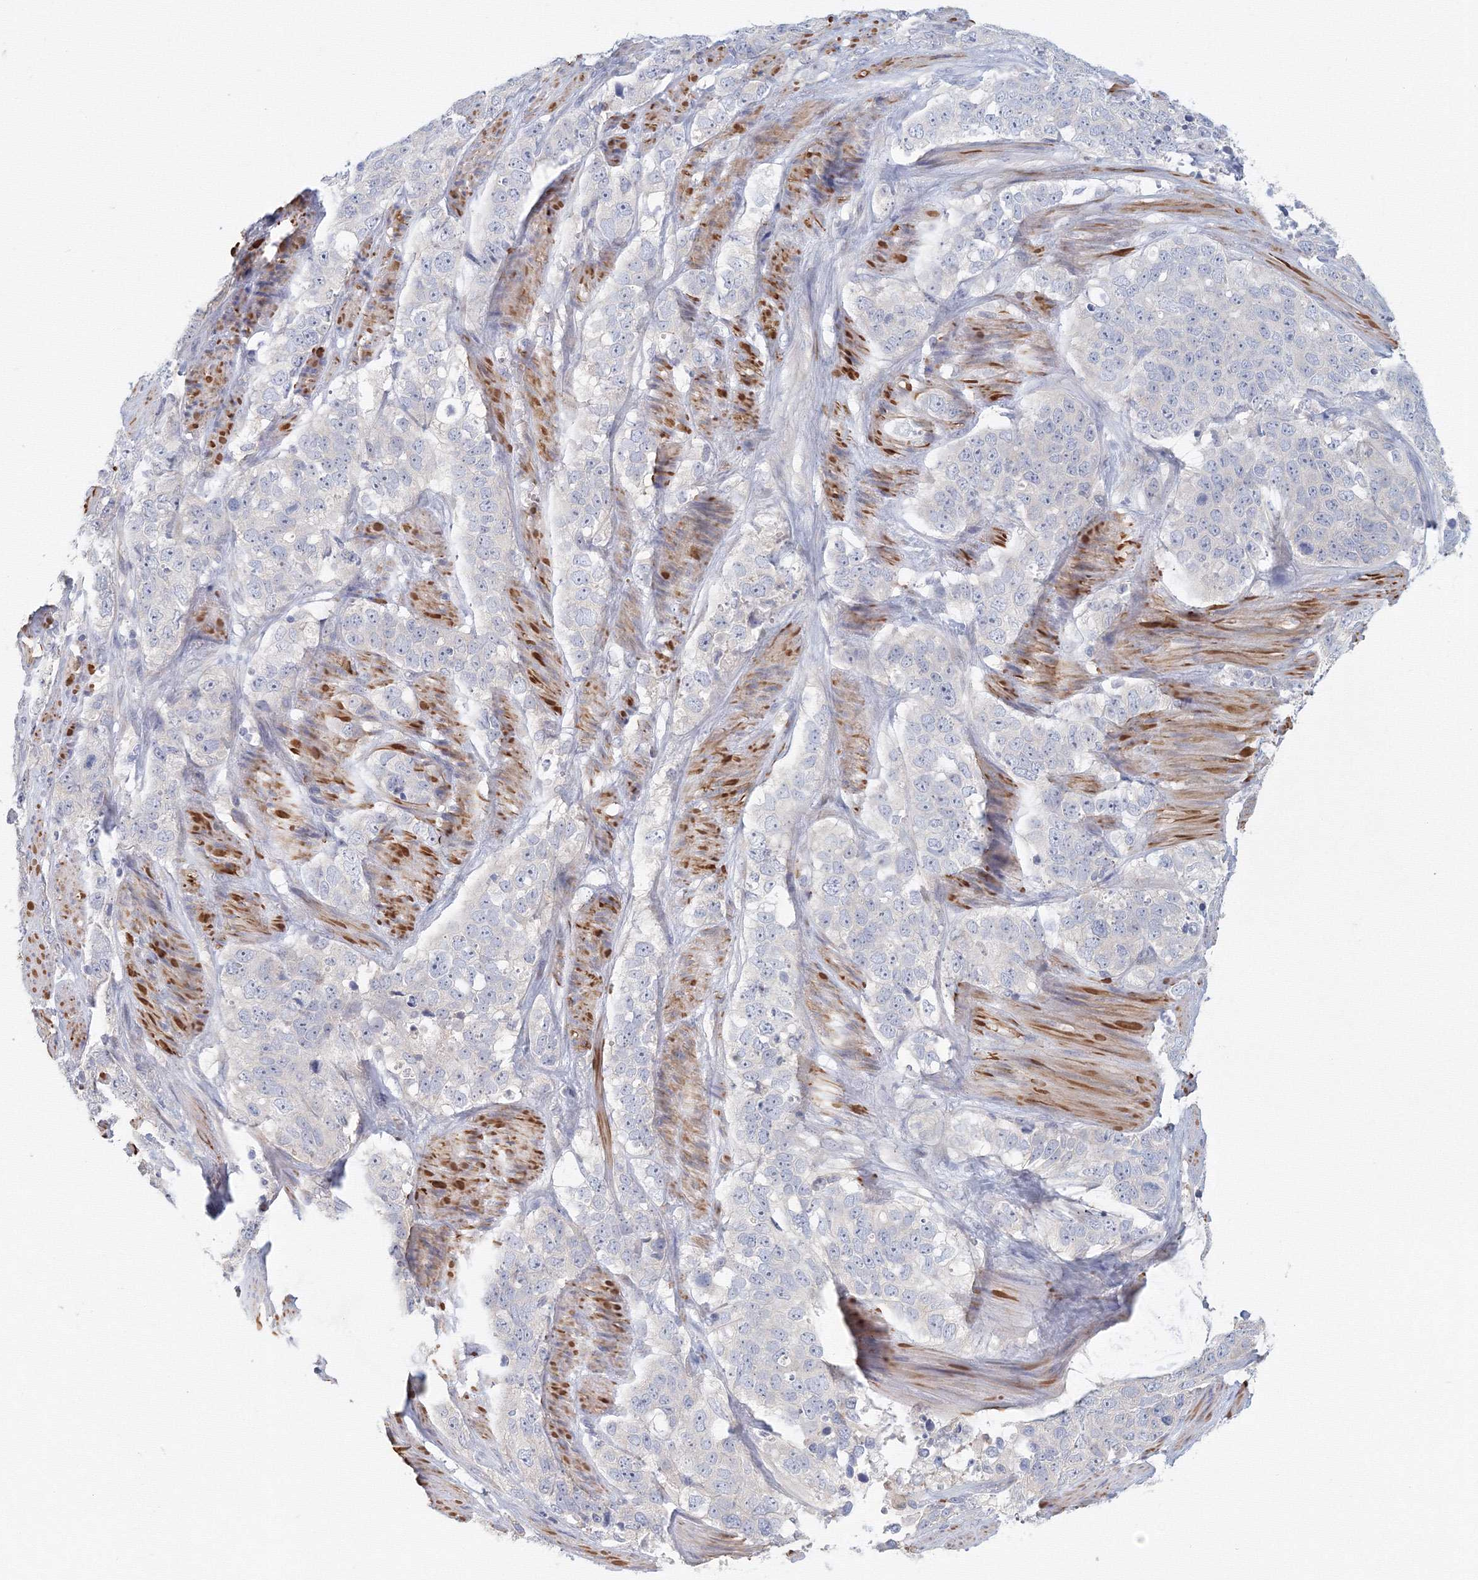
{"staining": {"intensity": "negative", "quantity": "none", "location": "none"}, "tissue": "stomach cancer", "cell_type": "Tumor cells", "image_type": "cancer", "snomed": [{"axis": "morphology", "description": "Adenocarcinoma, NOS"}, {"axis": "topography", "description": "Stomach"}], "caption": "This is a histopathology image of IHC staining of stomach cancer, which shows no positivity in tumor cells. (Stains: DAB (3,3'-diaminobenzidine) IHC with hematoxylin counter stain, Microscopy: brightfield microscopy at high magnification).", "gene": "TACC2", "patient": {"sex": "male", "age": 48}}